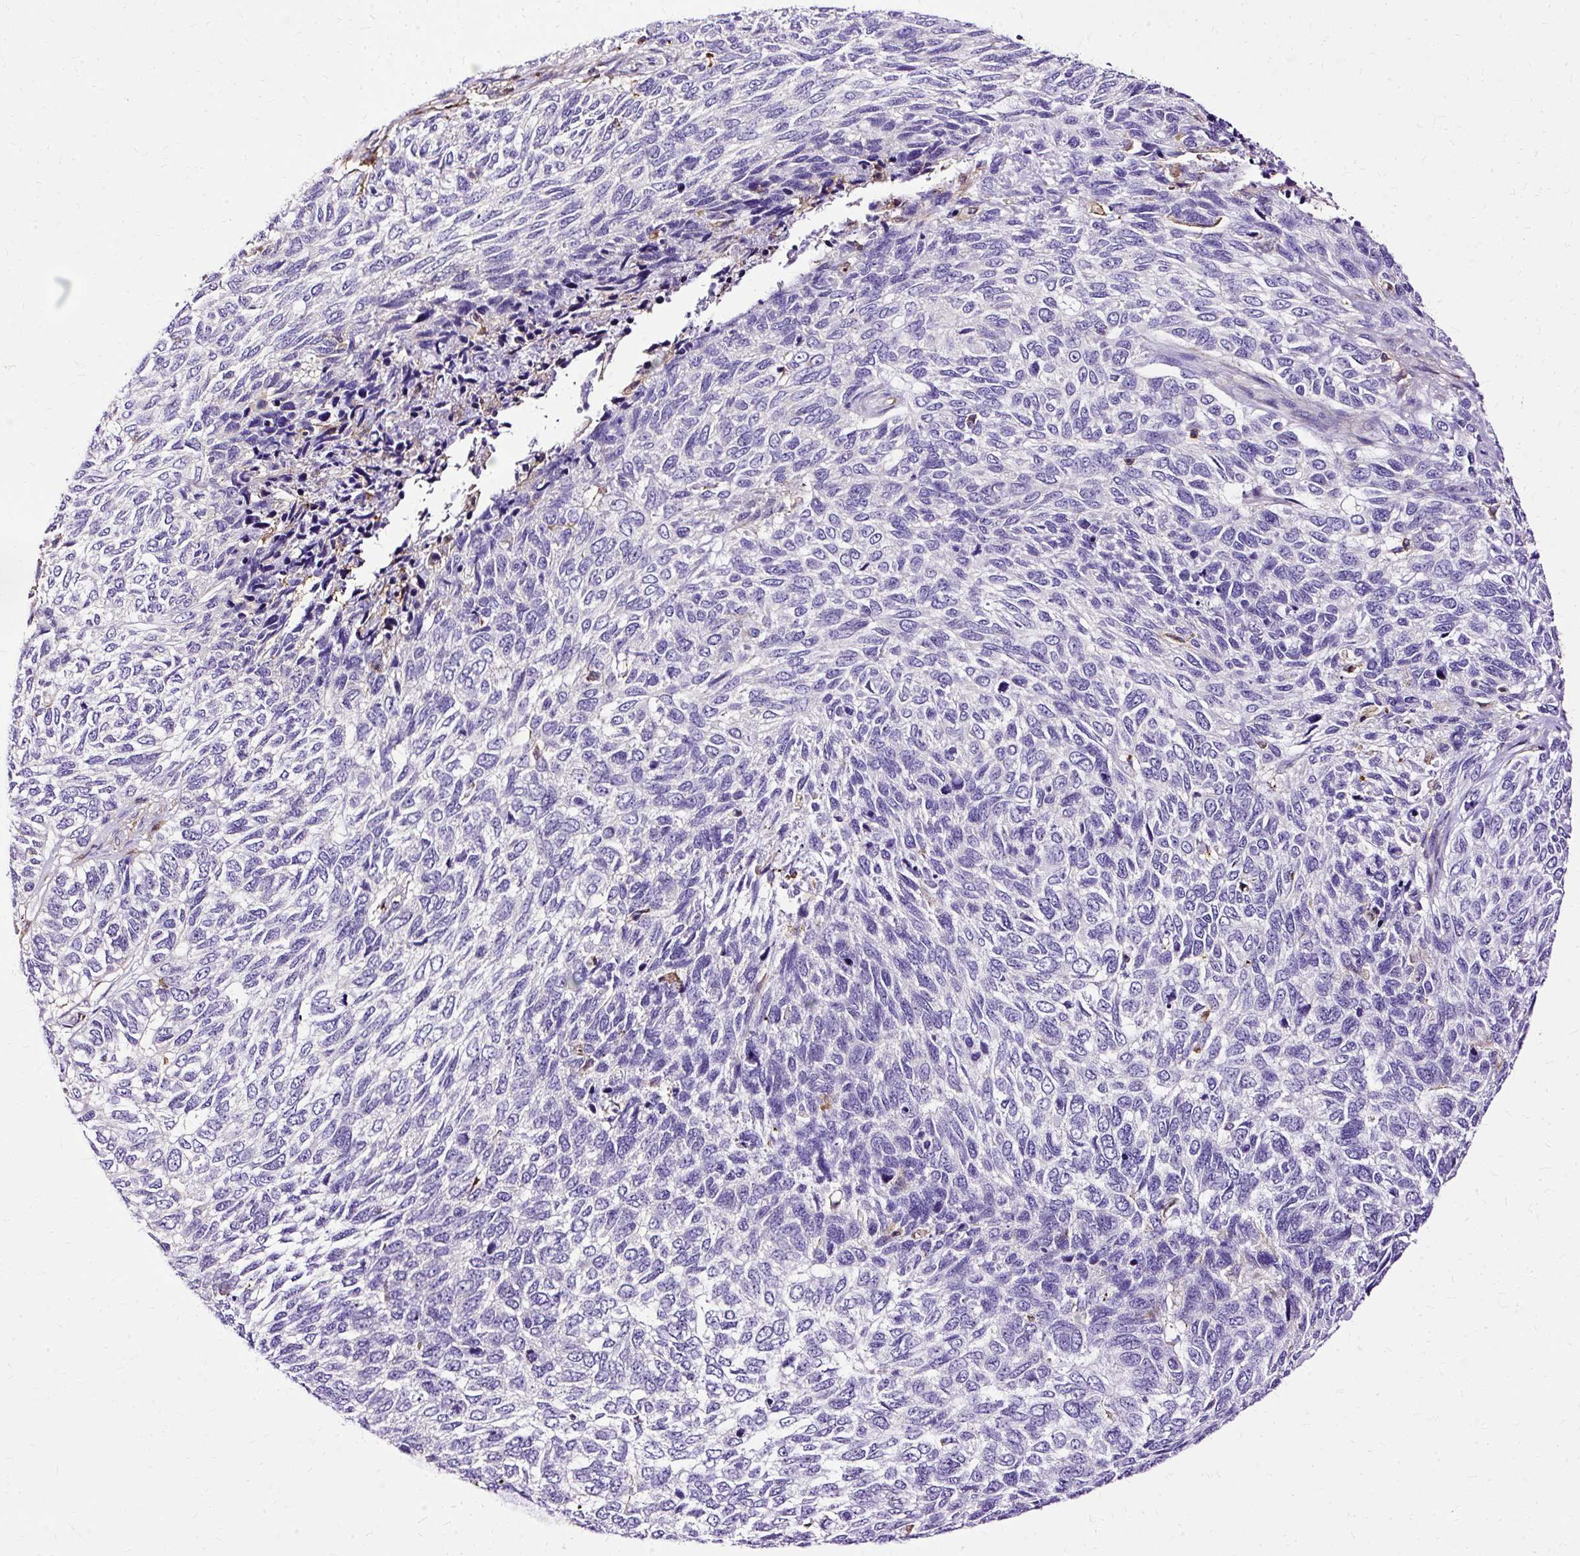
{"staining": {"intensity": "negative", "quantity": "none", "location": "none"}, "tissue": "skin cancer", "cell_type": "Tumor cells", "image_type": "cancer", "snomed": [{"axis": "morphology", "description": "Basal cell carcinoma"}, {"axis": "topography", "description": "Skin"}], "caption": "Micrograph shows no significant protein positivity in tumor cells of skin cancer (basal cell carcinoma).", "gene": "TWF2", "patient": {"sex": "female", "age": 65}}